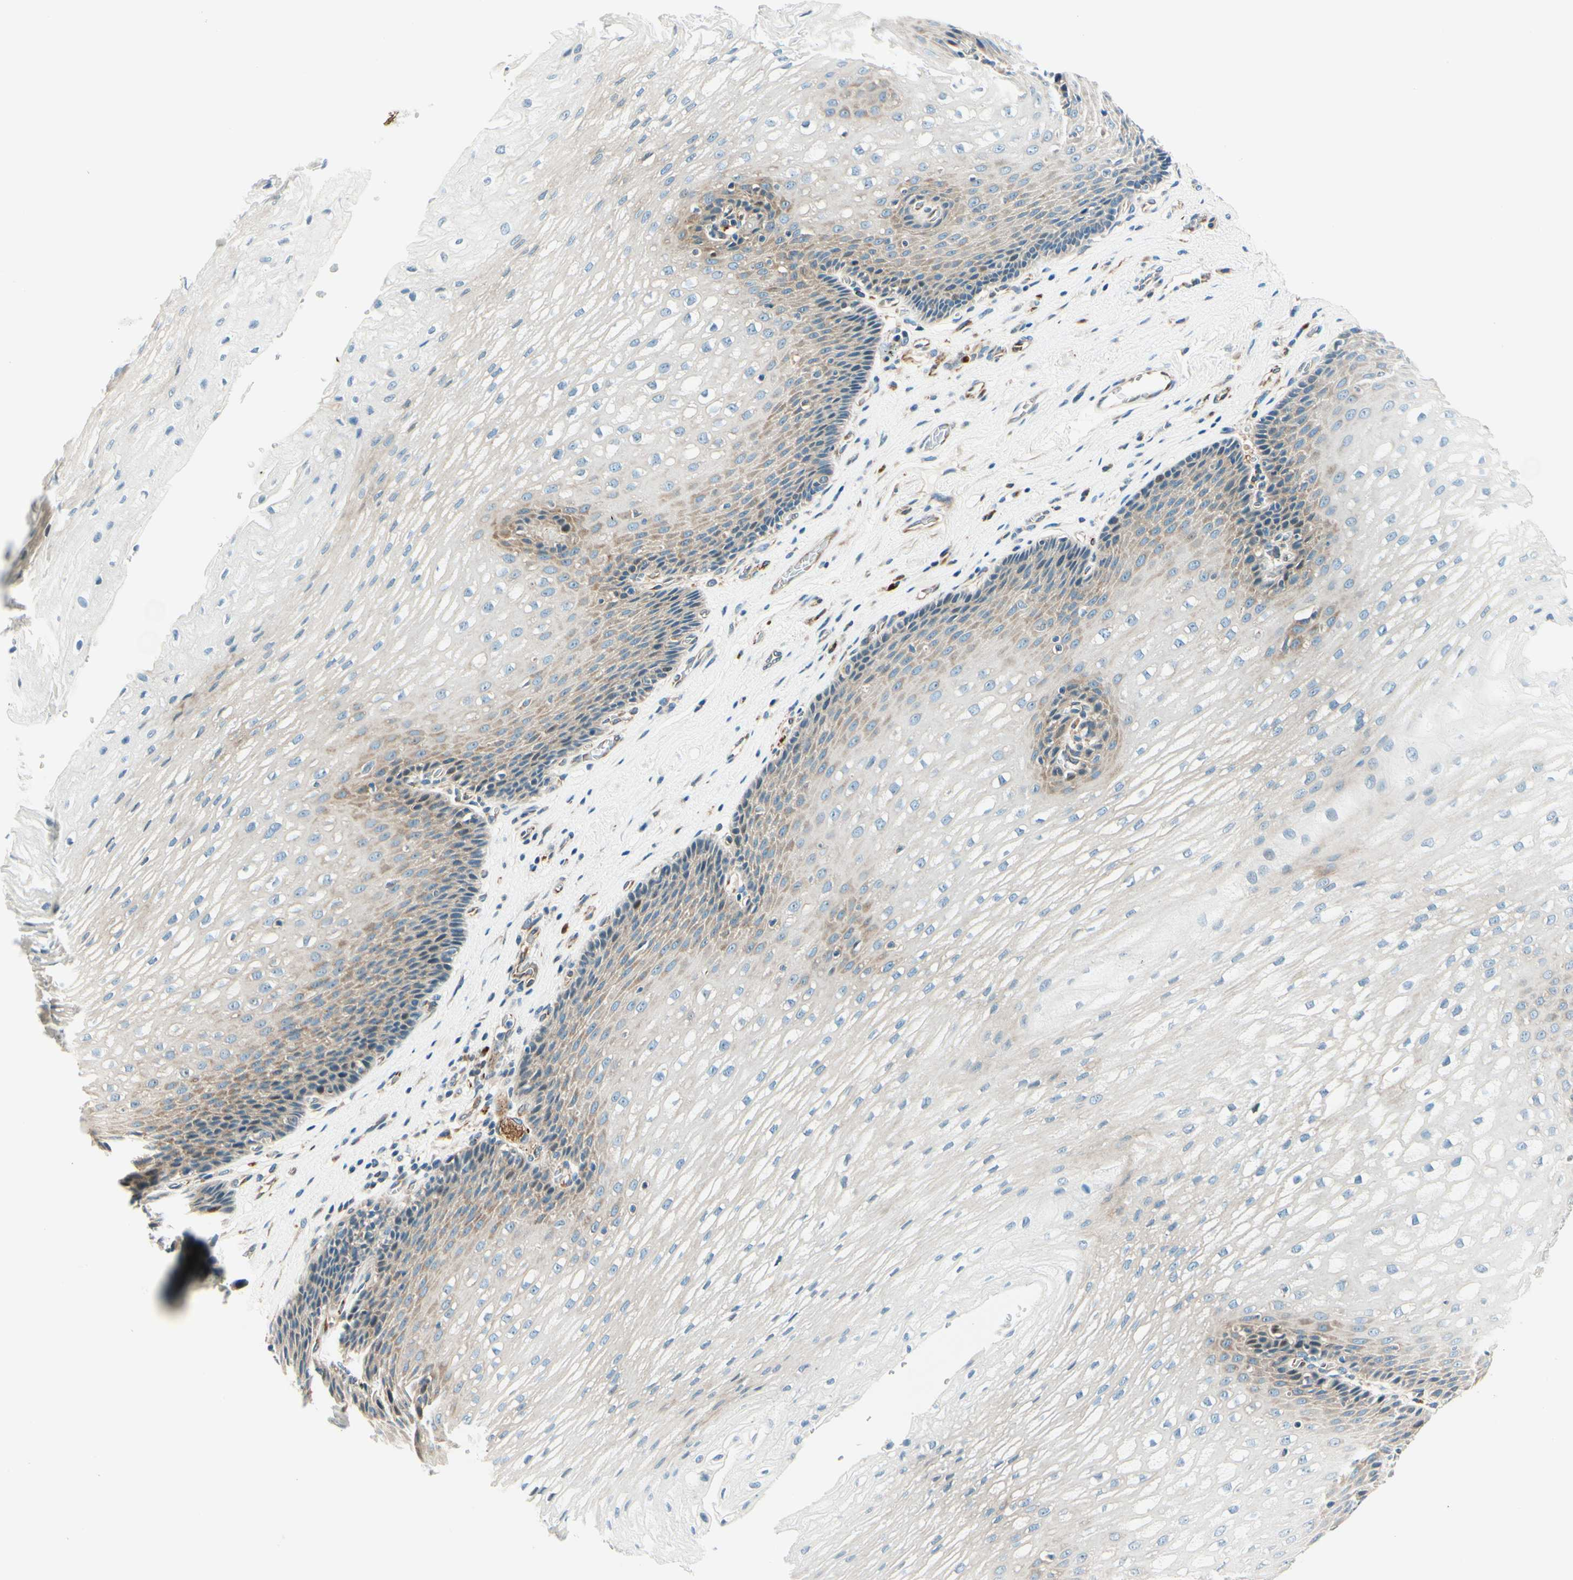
{"staining": {"intensity": "weak", "quantity": "25%-75%", "location": "cytoplasmic/membranous"}, "tissue": "esophagus", "cell_type": "Squamous epithelial cells", "image_type": "normal", "snomed": [{"axis": "morphology", "description": "Normal tissue, NOS"}, {"axis": "topography", "description": "Esophagus"}], "caption": "This micrograph reveals IHC staining of unremarkable human esophagus, with low weak cytoplasmic/membranous positivity in approximately 25%-75% of squamous epithelial cells.", "gene": "TAOK2", "patient": {"sex": "male", "age": 48}}